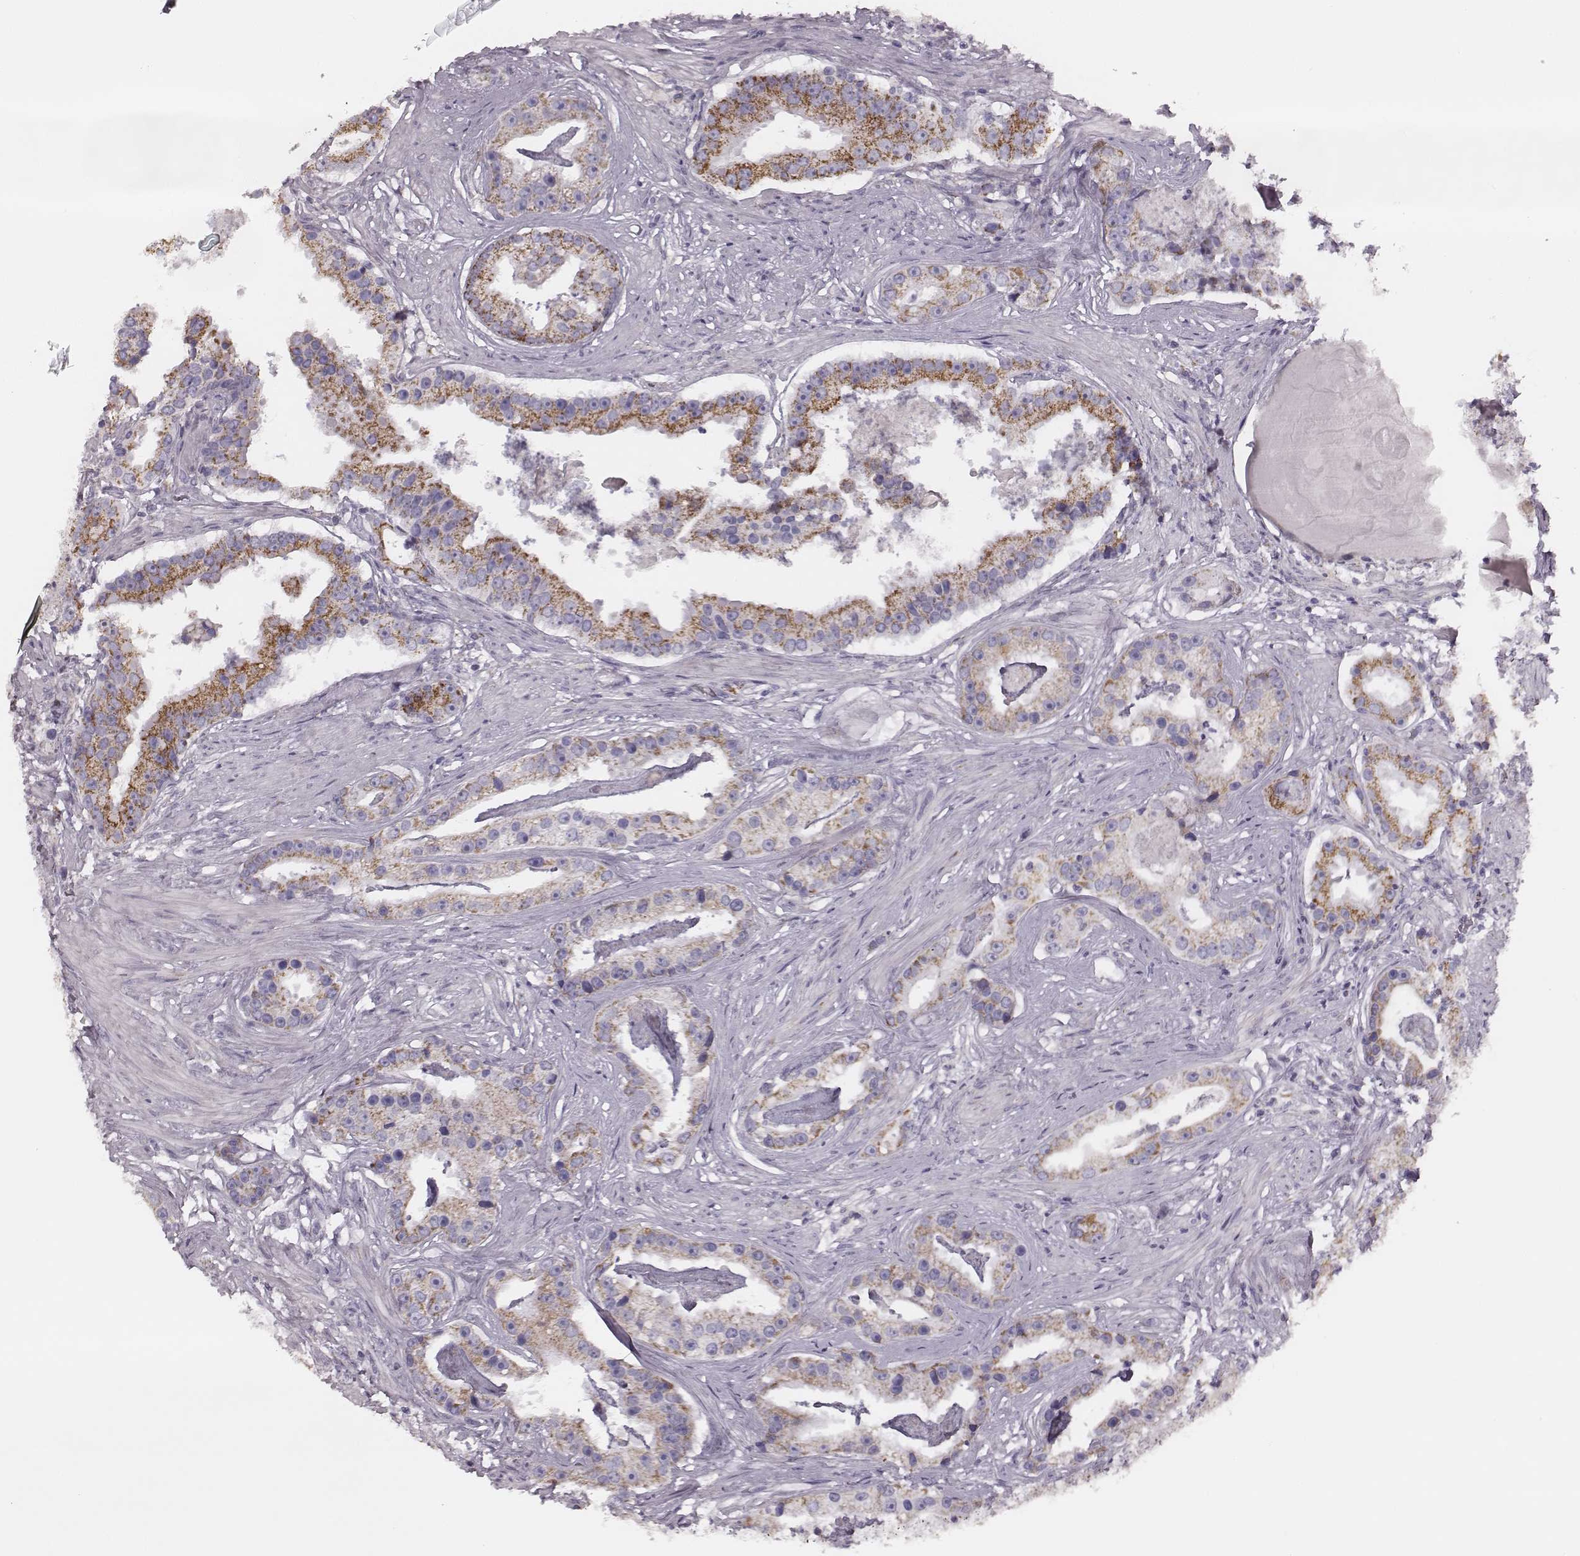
{"staining": {"intensity": "moderate", "quantity": ">75%", "location": "cytoplasmic/membranous"}, "tissue": "prostate cancer", "cell_type": "Tumor cells", "image_type": "cancer", "snomed": [{"axis": "morphology", "description": "Adenocarcinoma, NOS"}, {"axis": "topography", "description": "Prostate and seminal vesicle, NOS"}, {"axis": "topography", "description": "Prostate"}], "caption": "Immunohistochemical staining of prostate cancer (adenocarcinoma) reveals moderate cytoplasmic/membranous protein staining in about >75% of tumor cells.", "gene": "UBL4B", "patient": {"sex": "male", "age": 44}}